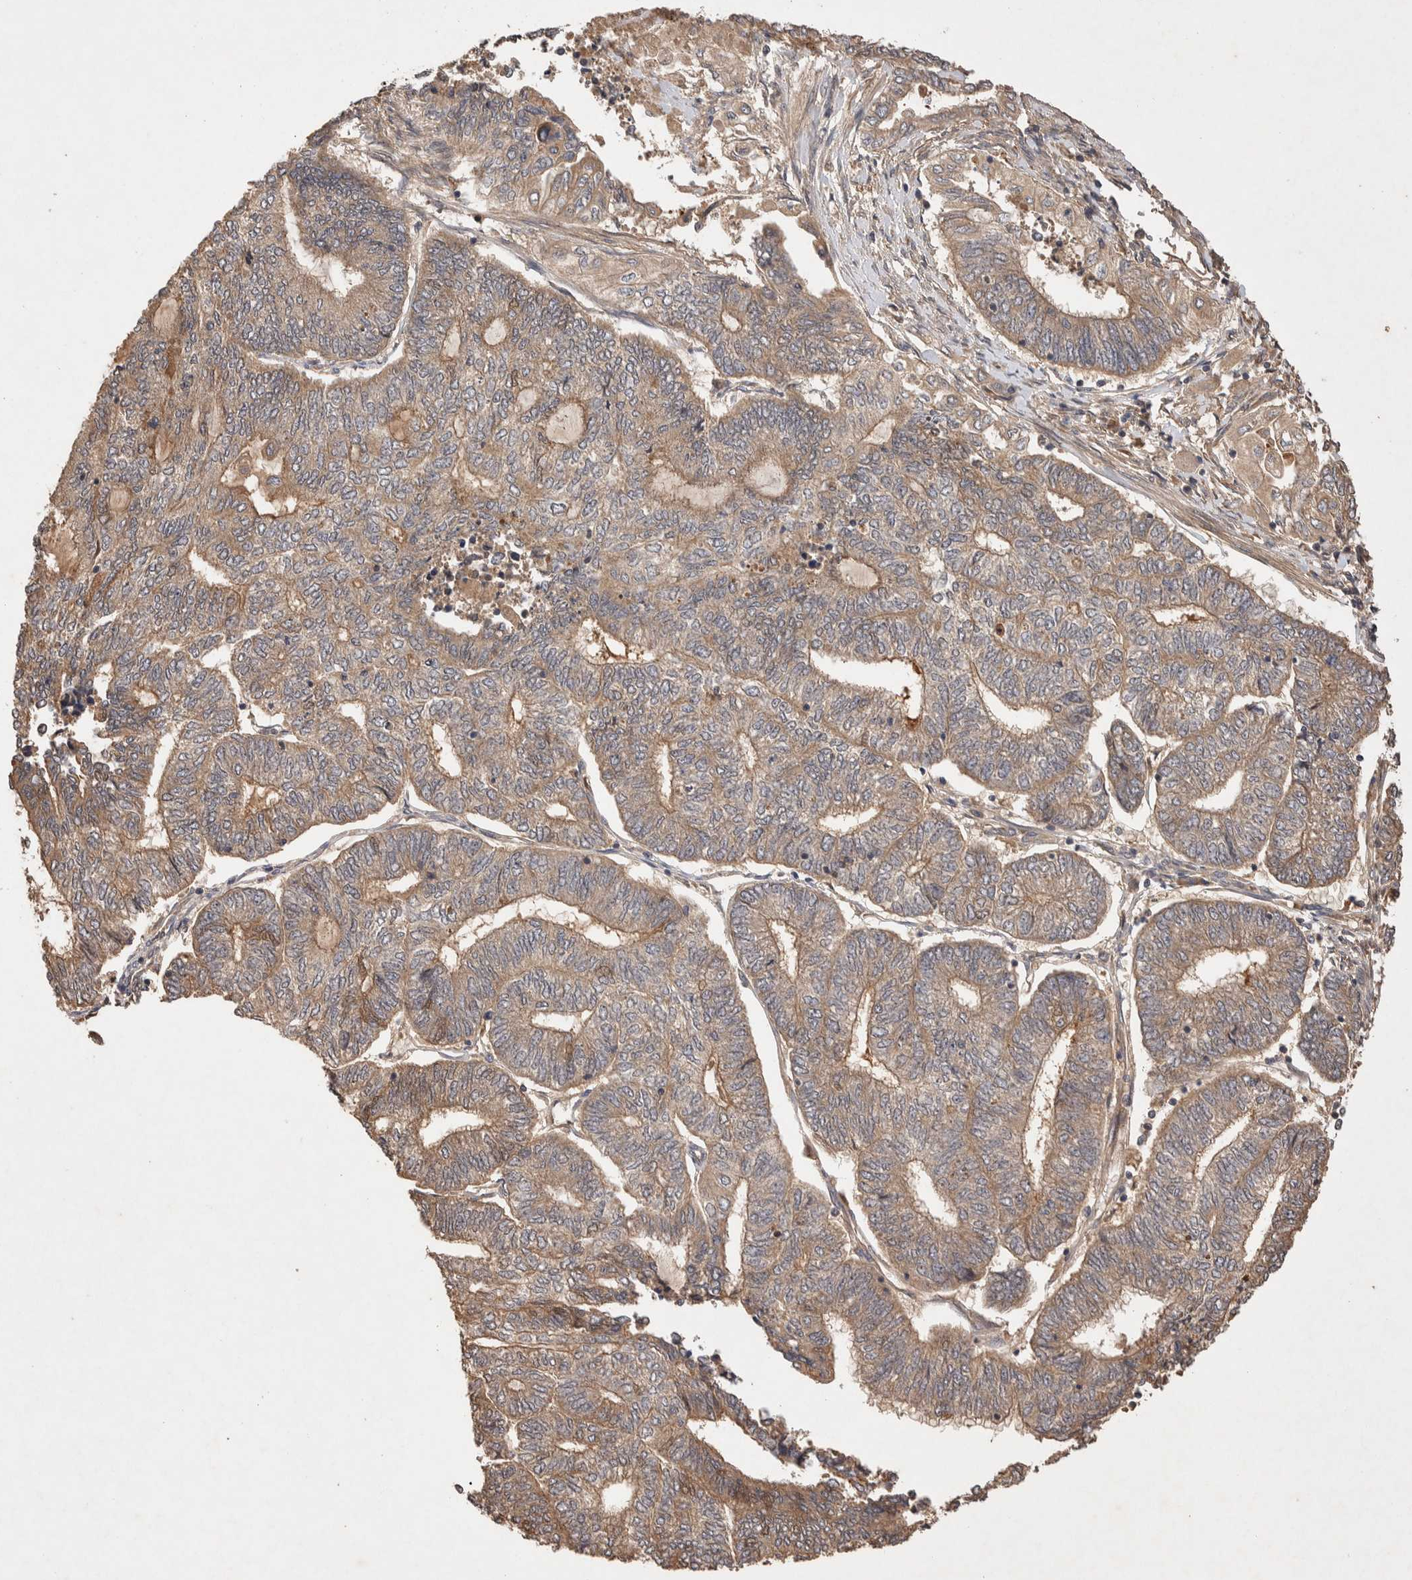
{"staining": {"intensity": "moderate", "quantity": ">75%", "location": "cytoplasmic/membranous"}, "tissue": "endometrial cancer", "cell_type": "Tumor cells", "image_type": "cancer", "snomed": [{"axis": "morphology", "description": "Adenocarcinoma, NOS"}, {"axis": "topography", "description": "Uterus"}, {"axis": "topography", "description": "Endometrium"}], "caption": "This histopathology image demonstrates adenocarcinoma (endometrial) stained with immunohistochemistry to label a protein in brown. The cytoplasmic/membranous of tumor cells show moderate positivity for the protein. Nuclei are counter-stained blue.", "gene": "NSMAF", "patient": {"sex": "female", "age": 70}}